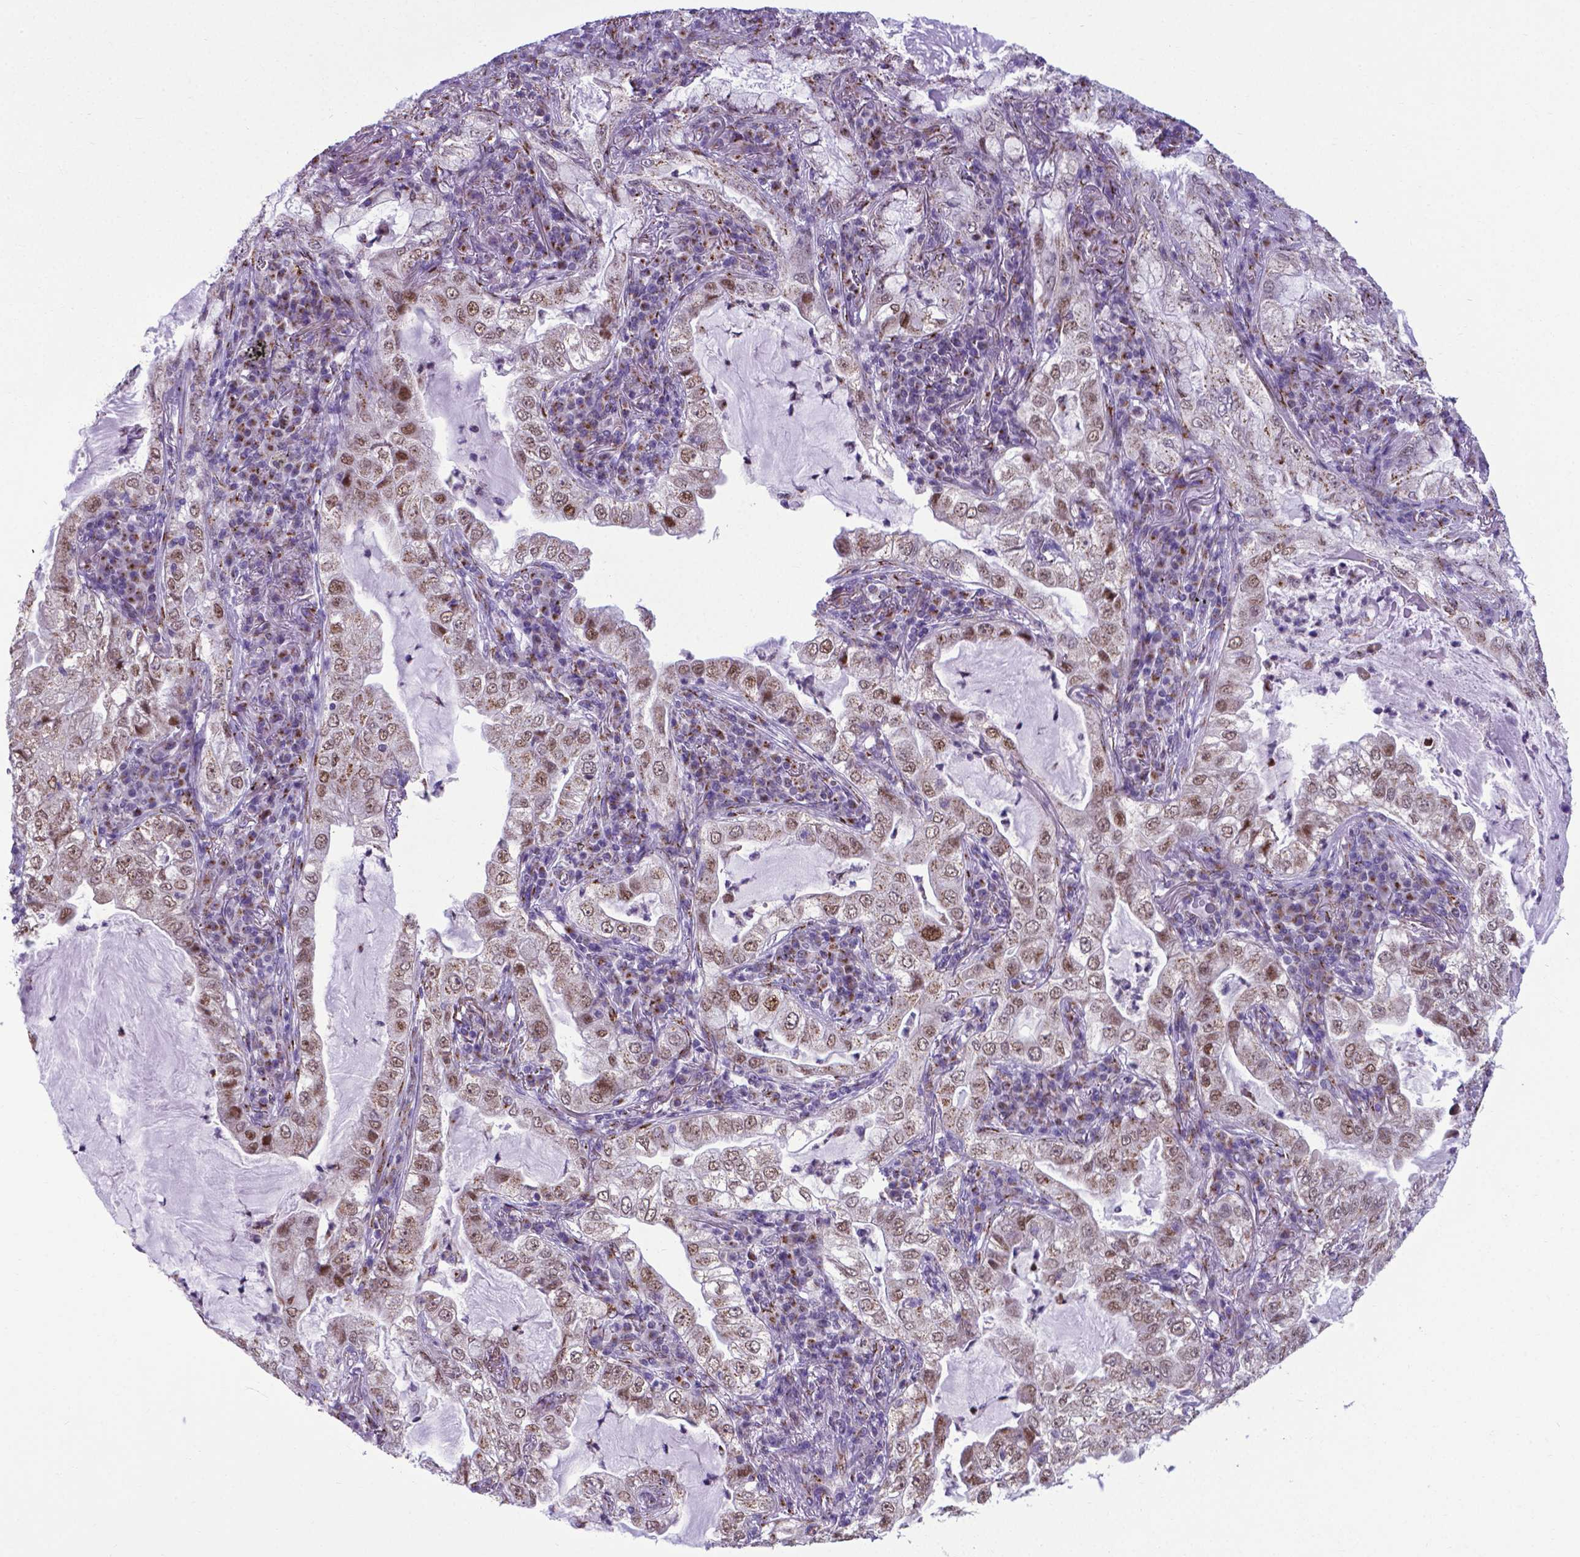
{"staining": {"intensity": "moderate", "quantity": ">75%", "location": "nuclear"}, "tissue": "lung cancer", "cell_type": "Tumor cells", "image_type": "cancer", "snomed": [{"axis": "morphology", "description": "Adenocarcinoma, NOS"}, {"axis": "topography", "description": "Lung"}], "caption": "Tumor cells reveal medium levels of moderate nuclear positivity in about >75% of cells in human lung cancer. The staining is performed using DAB brown chromogen to label protein expression. The nuclei are counter-stained blue using hematoxylin.", "gene": "MRPL10", "patient": {"sex": "female", "age": 73}}